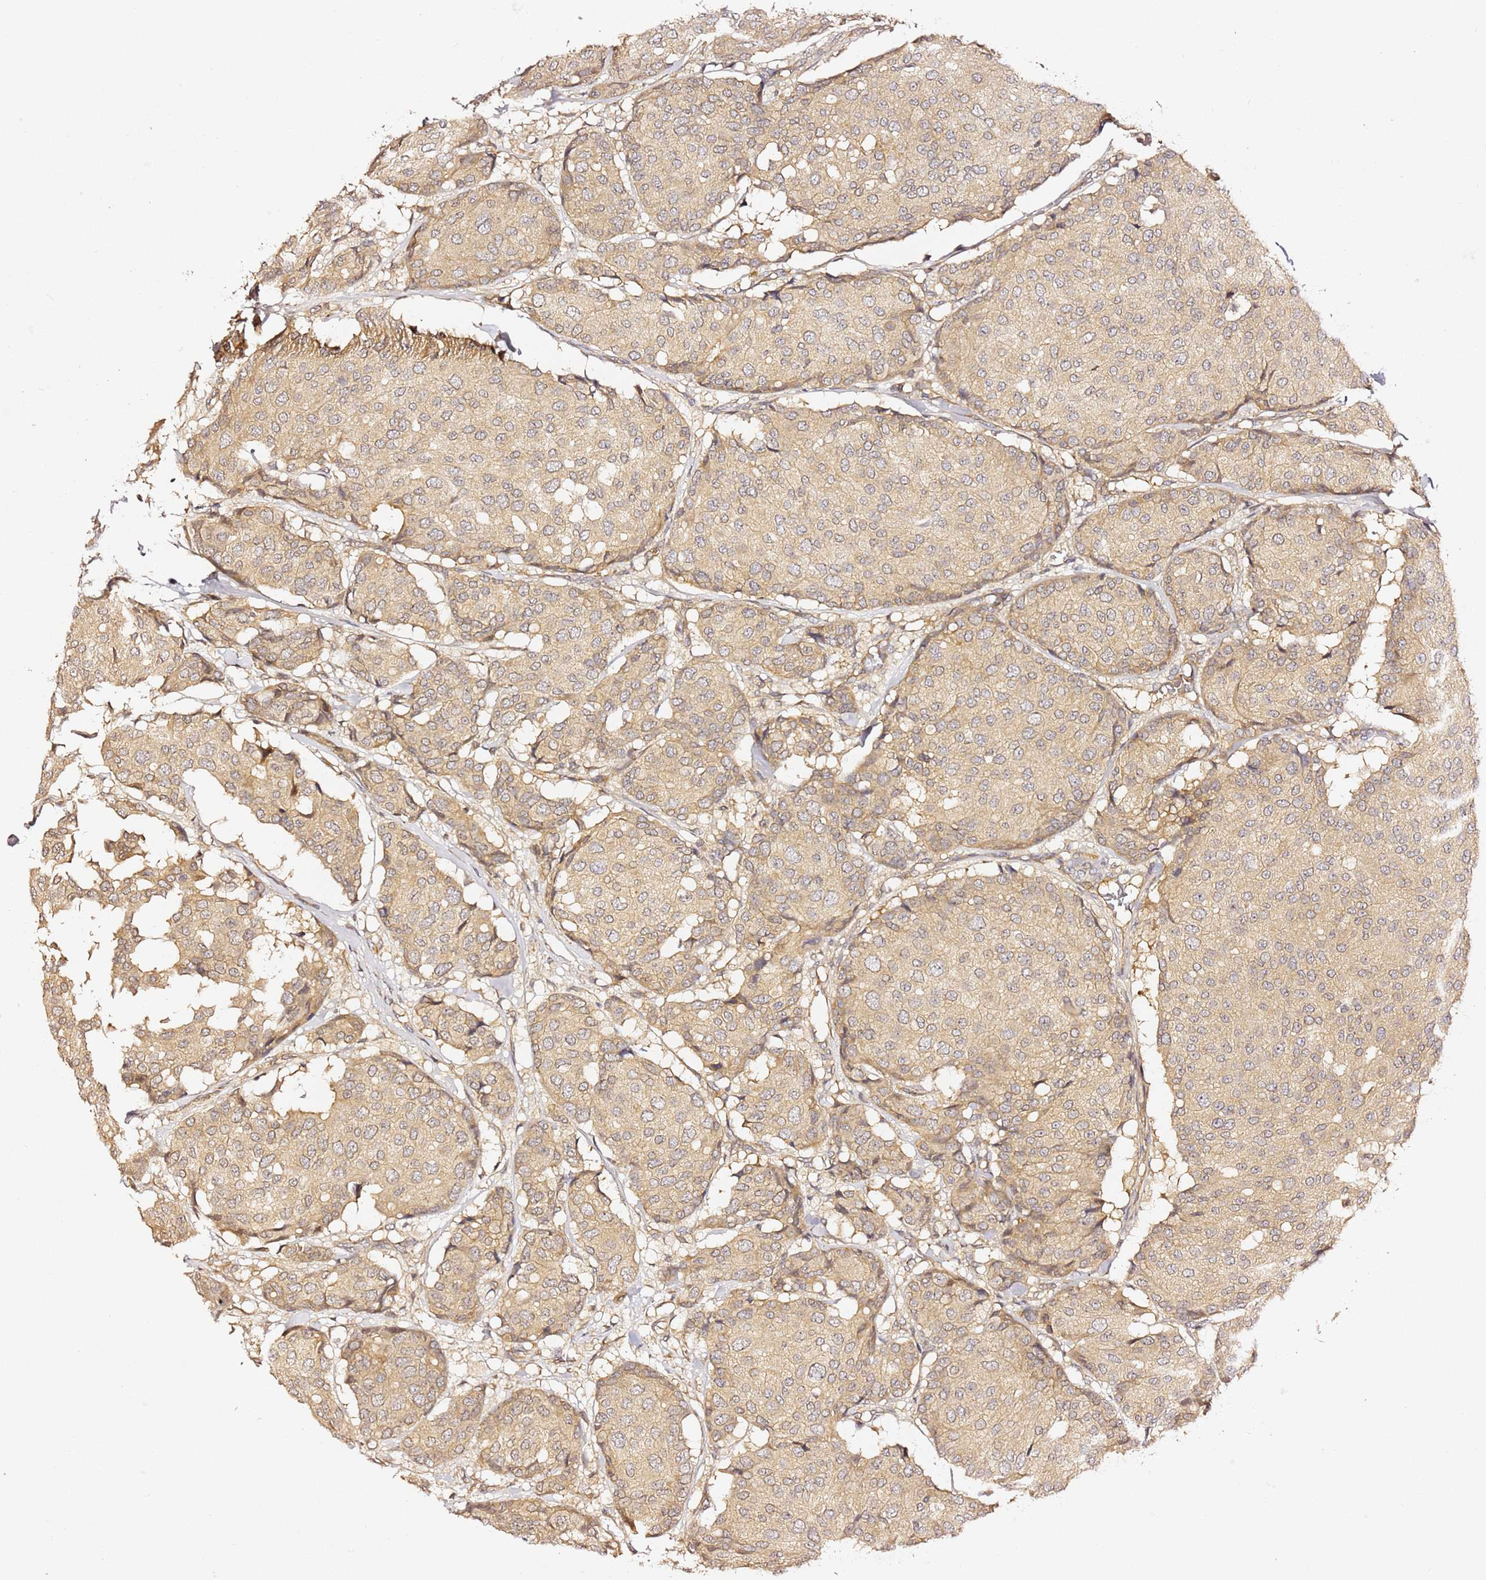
{"staining": {"intensity": "weak", "quantity": ">75%", "location": "cytoplasmic/membranous"}, "tissue": "breast cancer", "cell_type": "Tumor cells", "image_type": "cancer", "snomed": [{"axis": "morphology", "description": "Duct carcinoma"}, {"axis": "topography", "description": "Breast"}], "caption": "Tumor cells reveal low levels of weak cytoplasmic/membranous staining in about >75% of cells in invasive ductal carcinoma (breast). (DAB IHC with brightfield microscopy, high magnification).", "gene": "OSBPL2", "patient": {"sex": "female", "age": 75}}